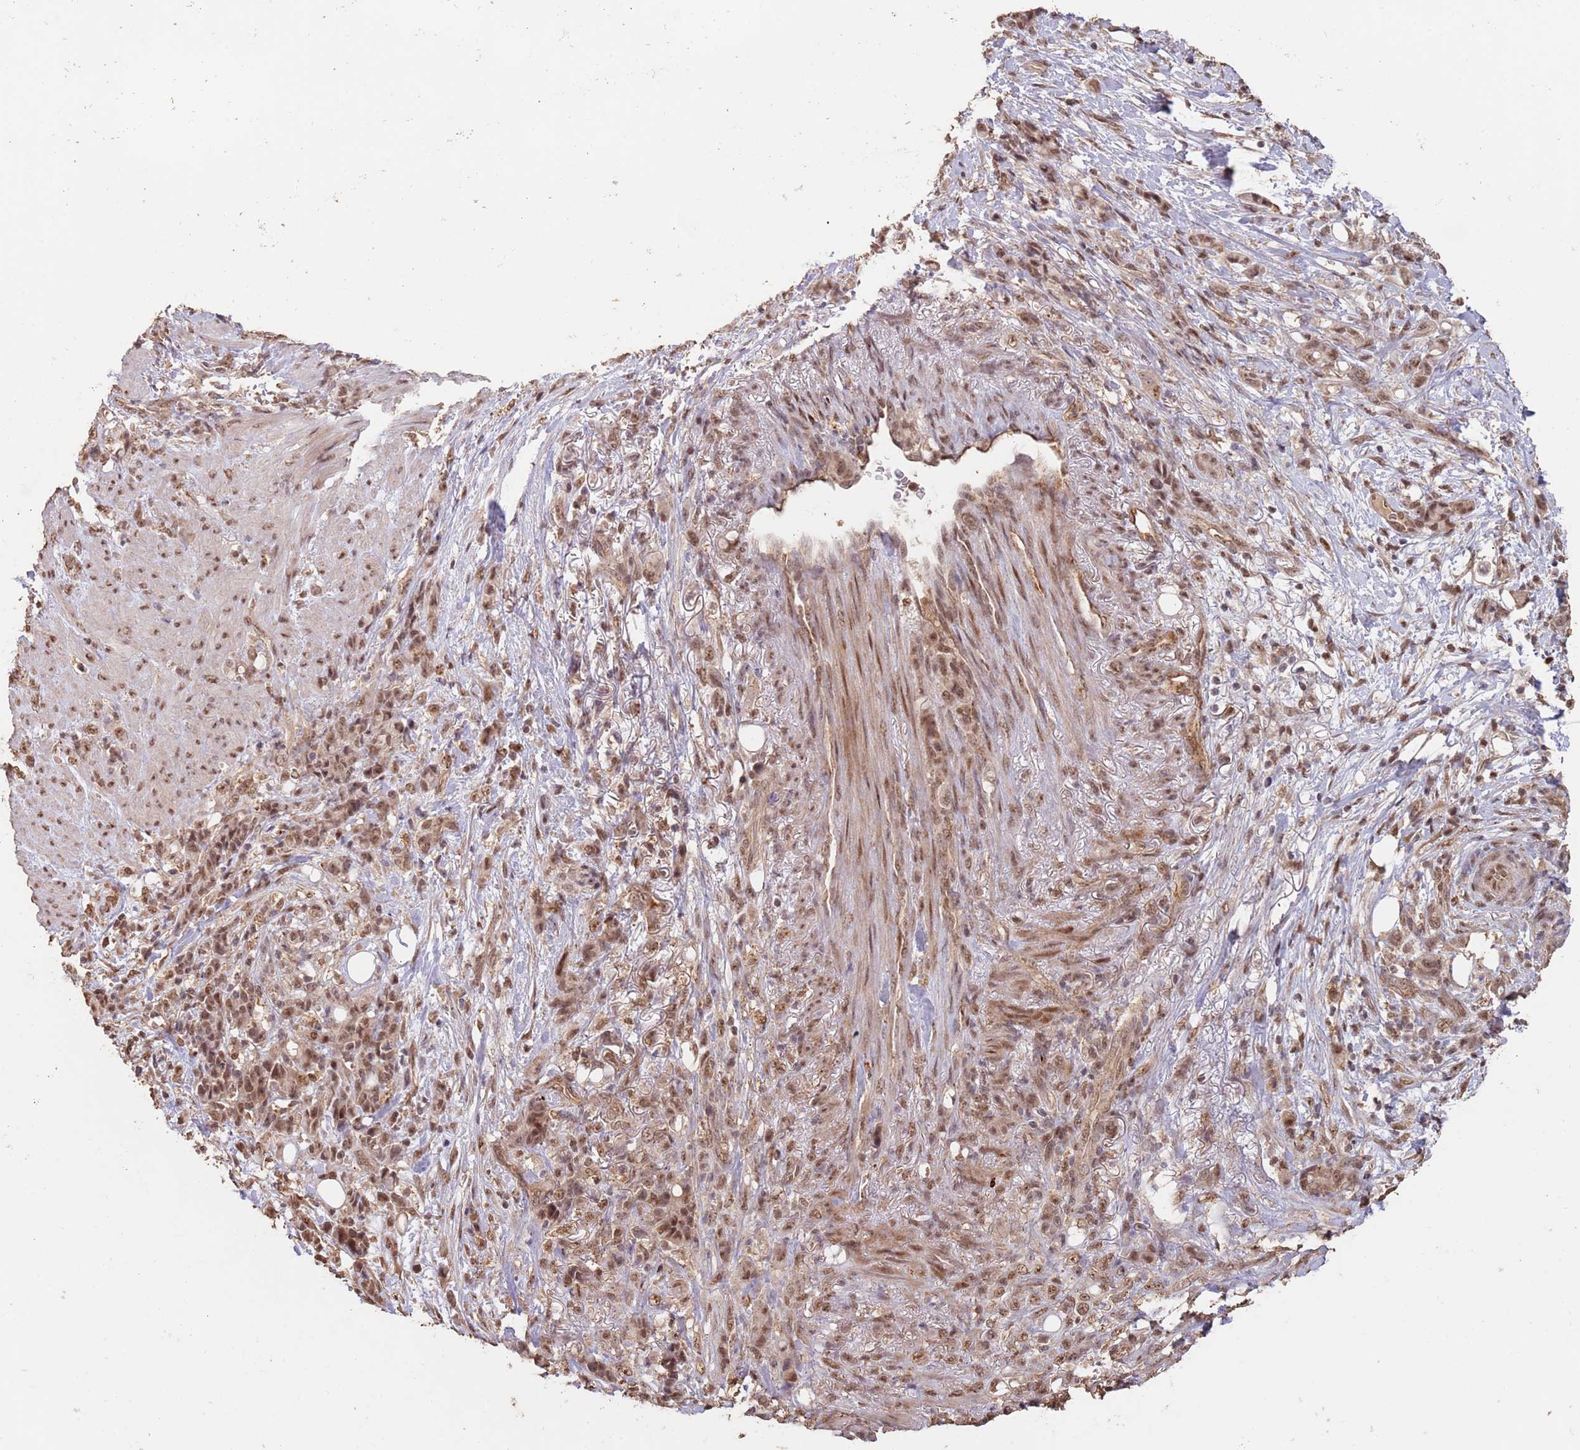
{"staining": {"intensity": "moderate", "quantity": ">75%", "location": "nuclear"}, "tissue": "stomach cancer", "cell_type": "Tumor cells", "image_type": "cancer", "snomed": [{"axis": "morphology", "description": "Normal tissue, NOS"}, {"axis": "morphology", "description": "Adenocarcinoma, NOS"}, {"axis": "topography", "description": "Stomach"}], "caption": "This histopathology image demonstrates stomach cancer (adenocarcinoma) stained with immunohistochemistry (IHC) to label a protein in brown. The nuclear of tumor cells show moderate positivity for the protein. Nuclei are counter-stained blue.", "gene": "RFXANK", "patient": {"sex": "female", "age": 79}}